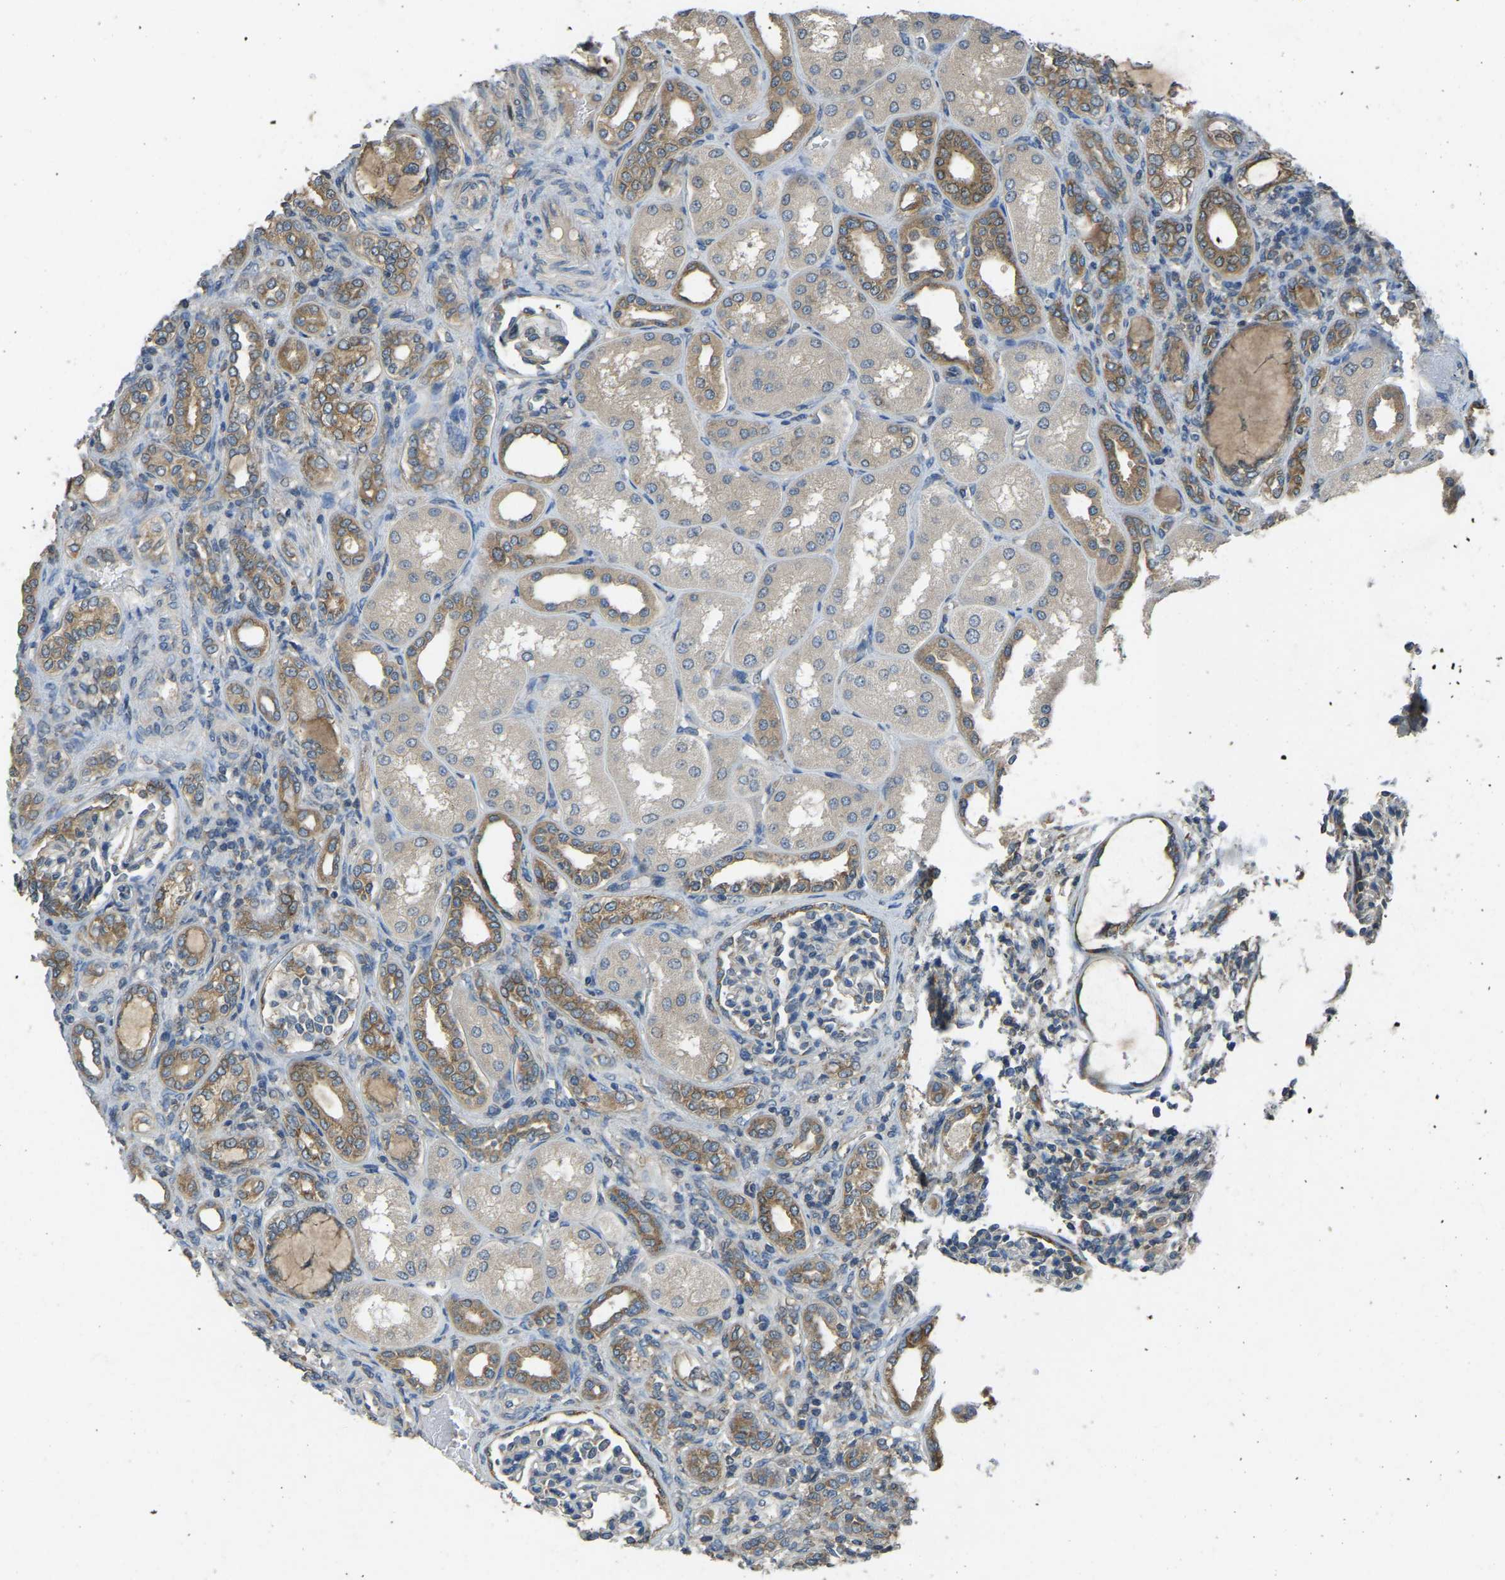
{"staining": {"intensity": "moderate", "quantity": "<25%", "location": "cytoplasmic/membranous"}, "tissue": "kidney", "cell_type": "Cells in glomeruli", "image_type": "normal", "snomed": [{"axis": "morphology", "description": "Normal tissue, NOS"}, {"axis": "topography", "description": "Kidney"}], "caption": "Immunohistochemistry (IHC) staining of benign kidney, which shows low levels of moderate cytoplasmic/membranous staining in about <25% of cells in glomeruli indicating moderate cytoplasmic/membranous protein expression. The staining was performed using DAB (brown) for protein detection and nuclei were counterstained in hematoxylin (blue).", "gene": "AIMP1", "patient": {"sex": "male", "age": 7}}